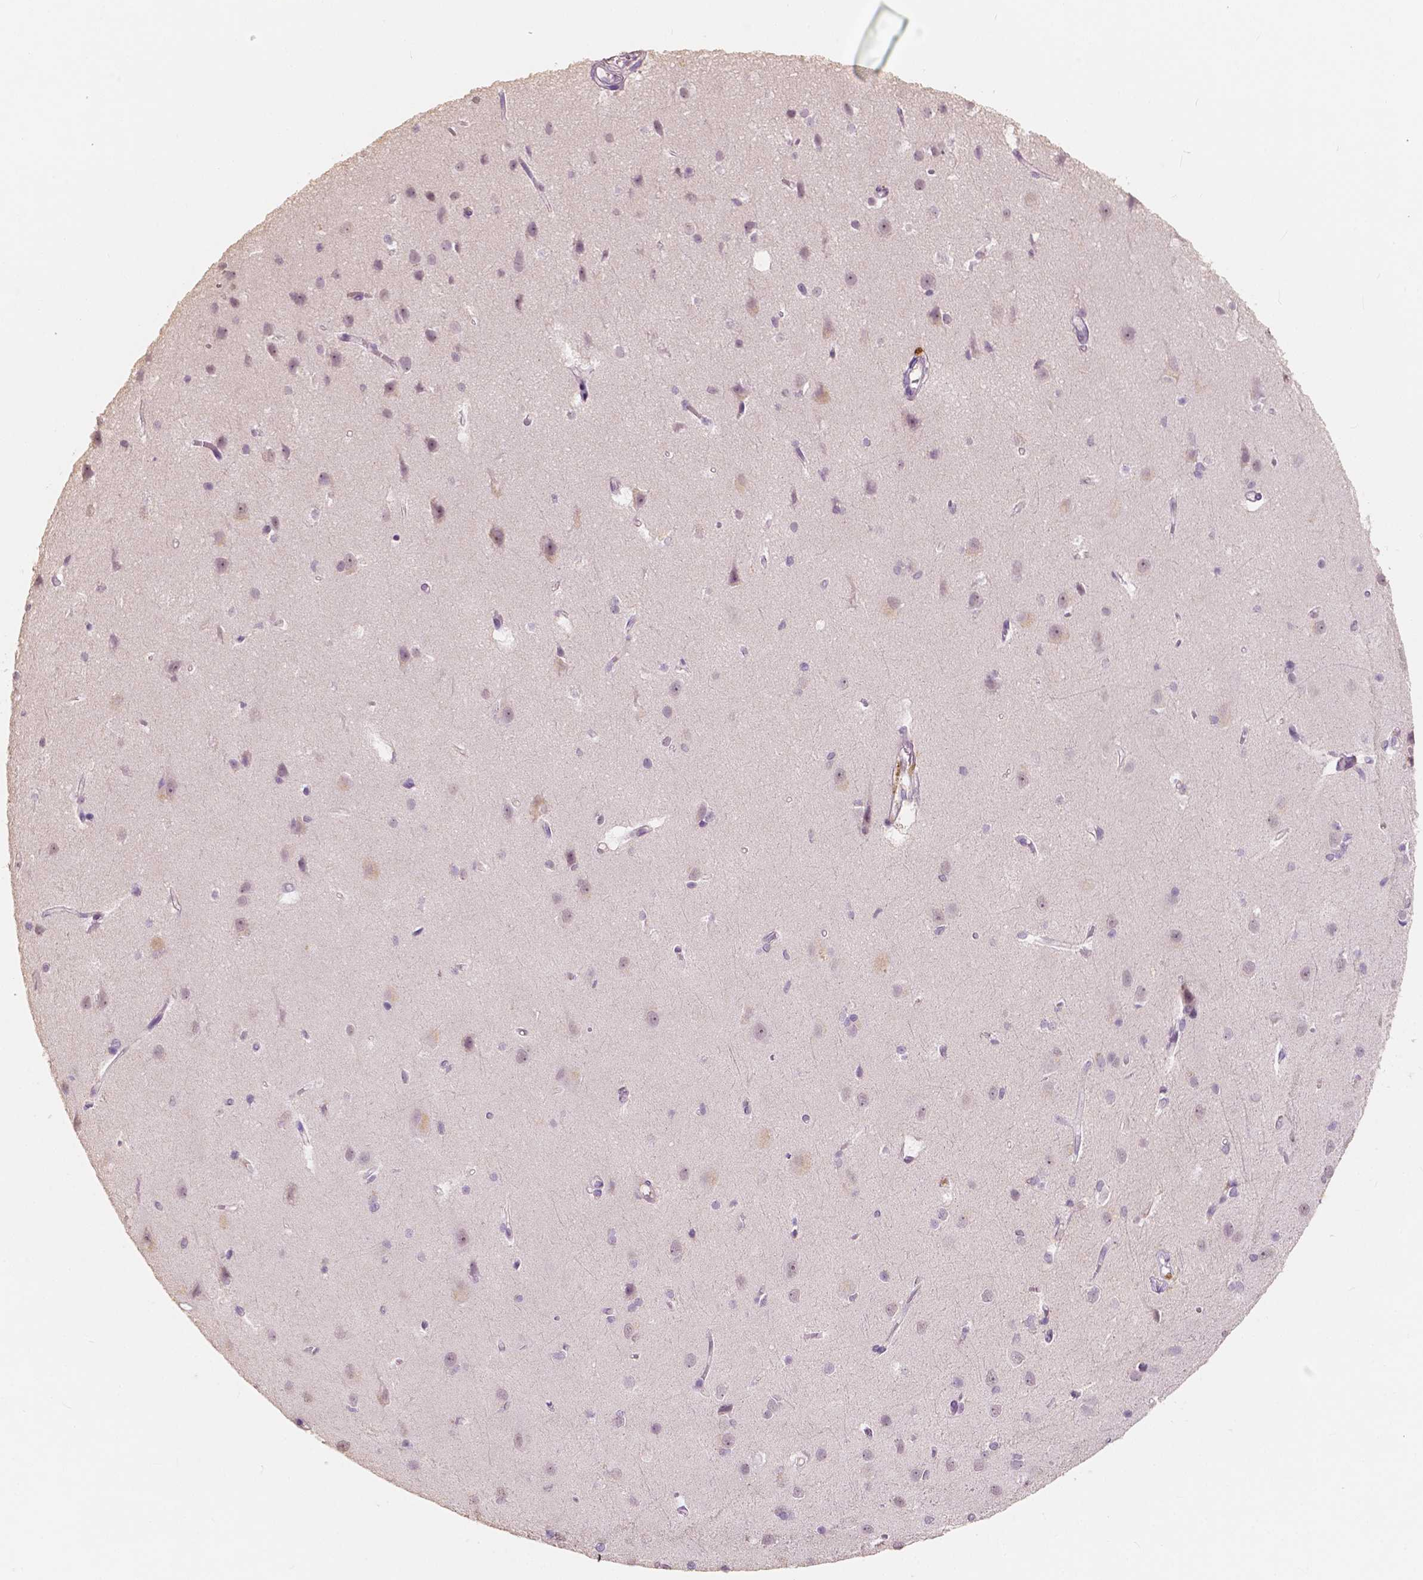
{"staining": {"intensity": "negative", "quantity": "none", "location": "none"}, "tissue": "cerebral cortex", "cell_type": "Endothelial cells", "image_type": "normal", "snomed": [{"axis": "morphology", "description": "Normal tissue, NOS"}, {"axis": "topography", "description": "Cerebral cortex"}], "caption": "There is no significant positivity in endothelial cells of cerebral cortex. (IHC, brightfield microscopy, high magnification).", "gene": "SOX15", "patient": {"sex": "male", "age": 37}}